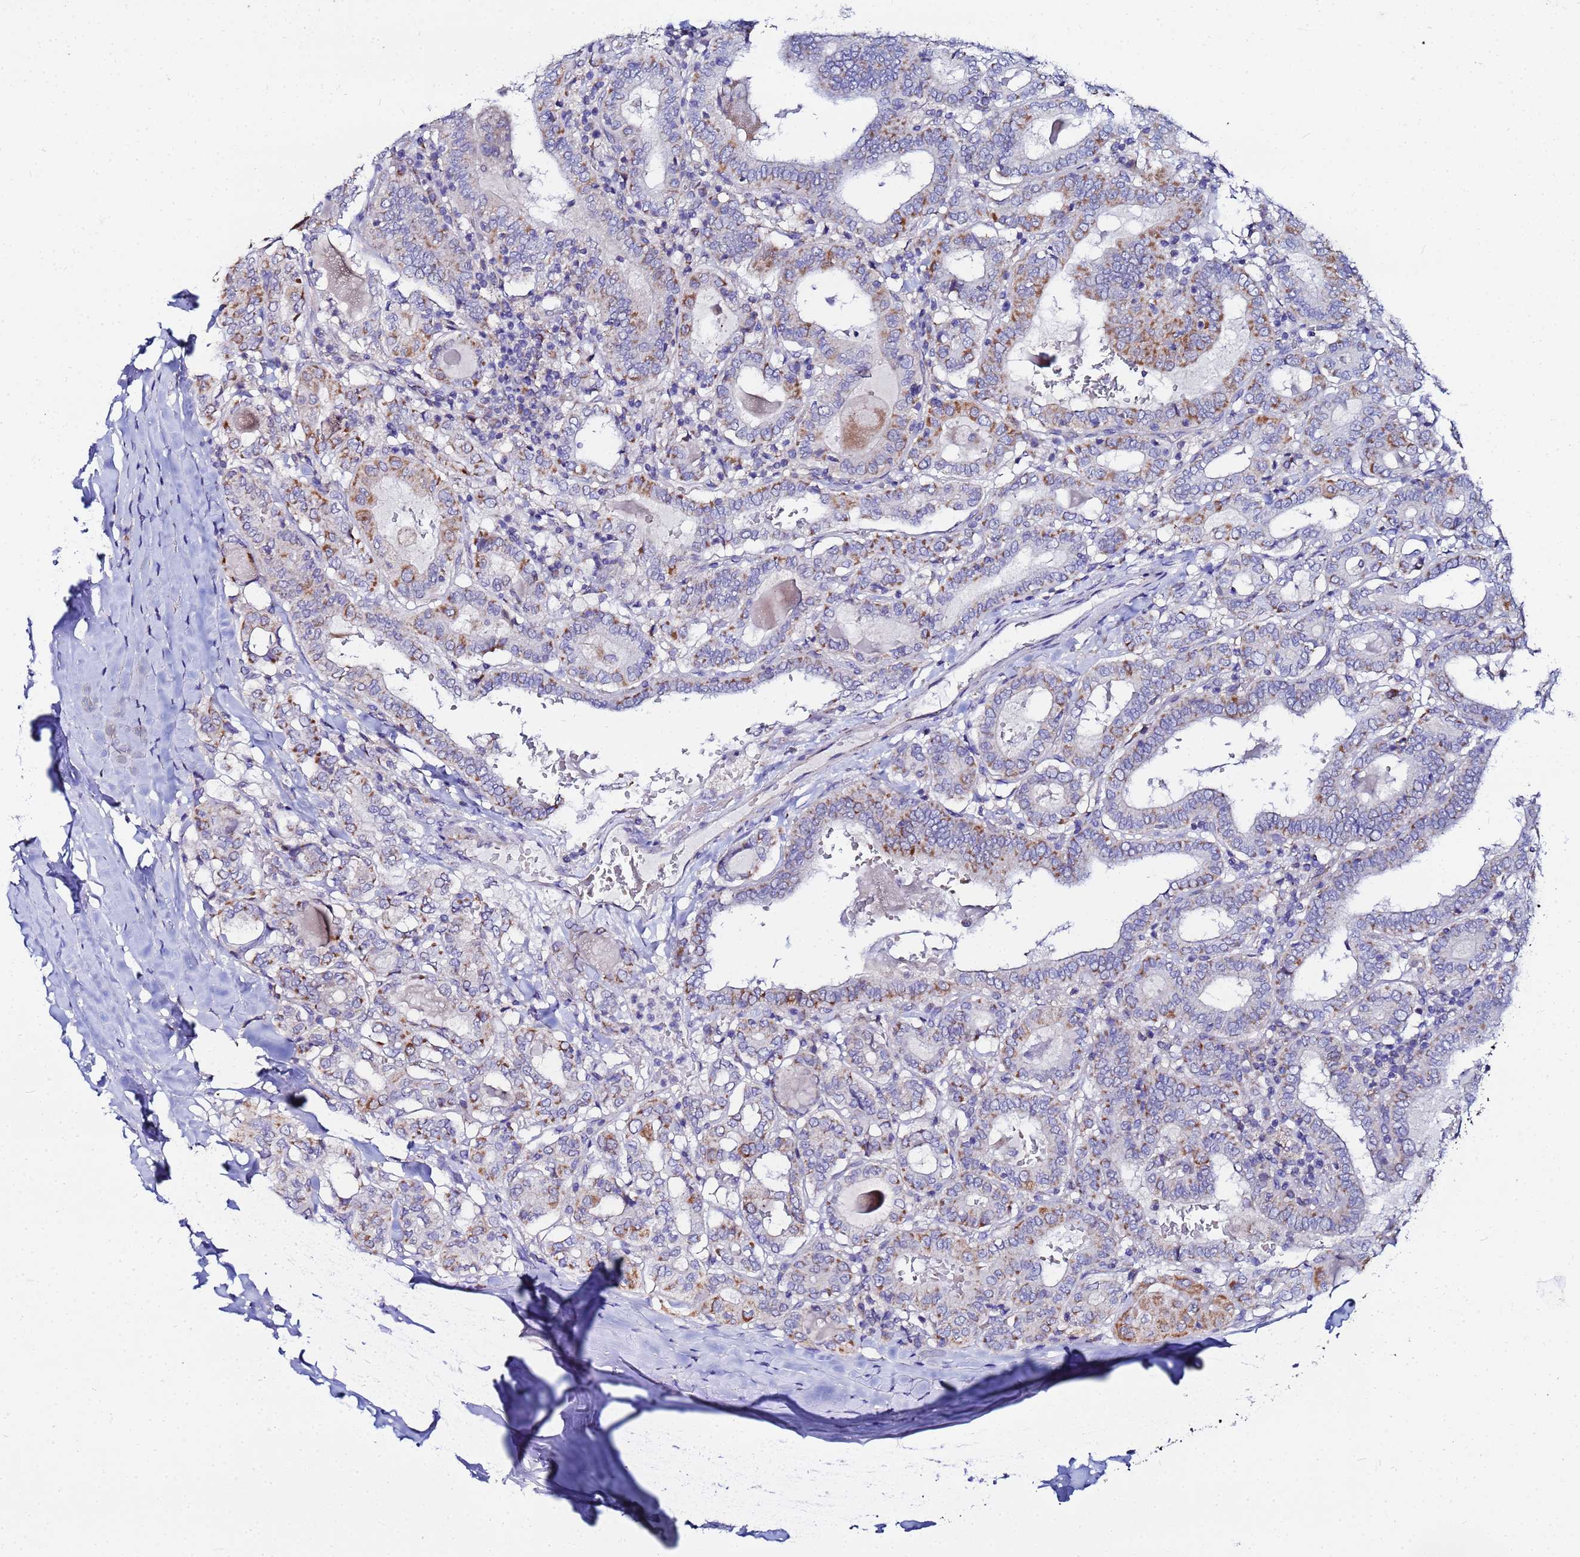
{"staining": {"intensity": "strong", "quantity": "<25%", "location": "cytoplasmic/membranous"}, "tissue": "thyroid cancer", "cell_type": "Tumor cells", "image_type": "cancer", "snomed": [{"axis": "morphology", "description": "Papillary adenocarcinoma, NOS"}, {"axis": "topography", "description": "Thyroid gland"}], "caption": "The immunohistochemical stain highlights strong cytoplasmic/membranous positivity in tumor cells of thyroid papillary adenocarcinoma tissue.", "gene": "FAHD2A", "patient": {"sex": "female", "age": 72}}